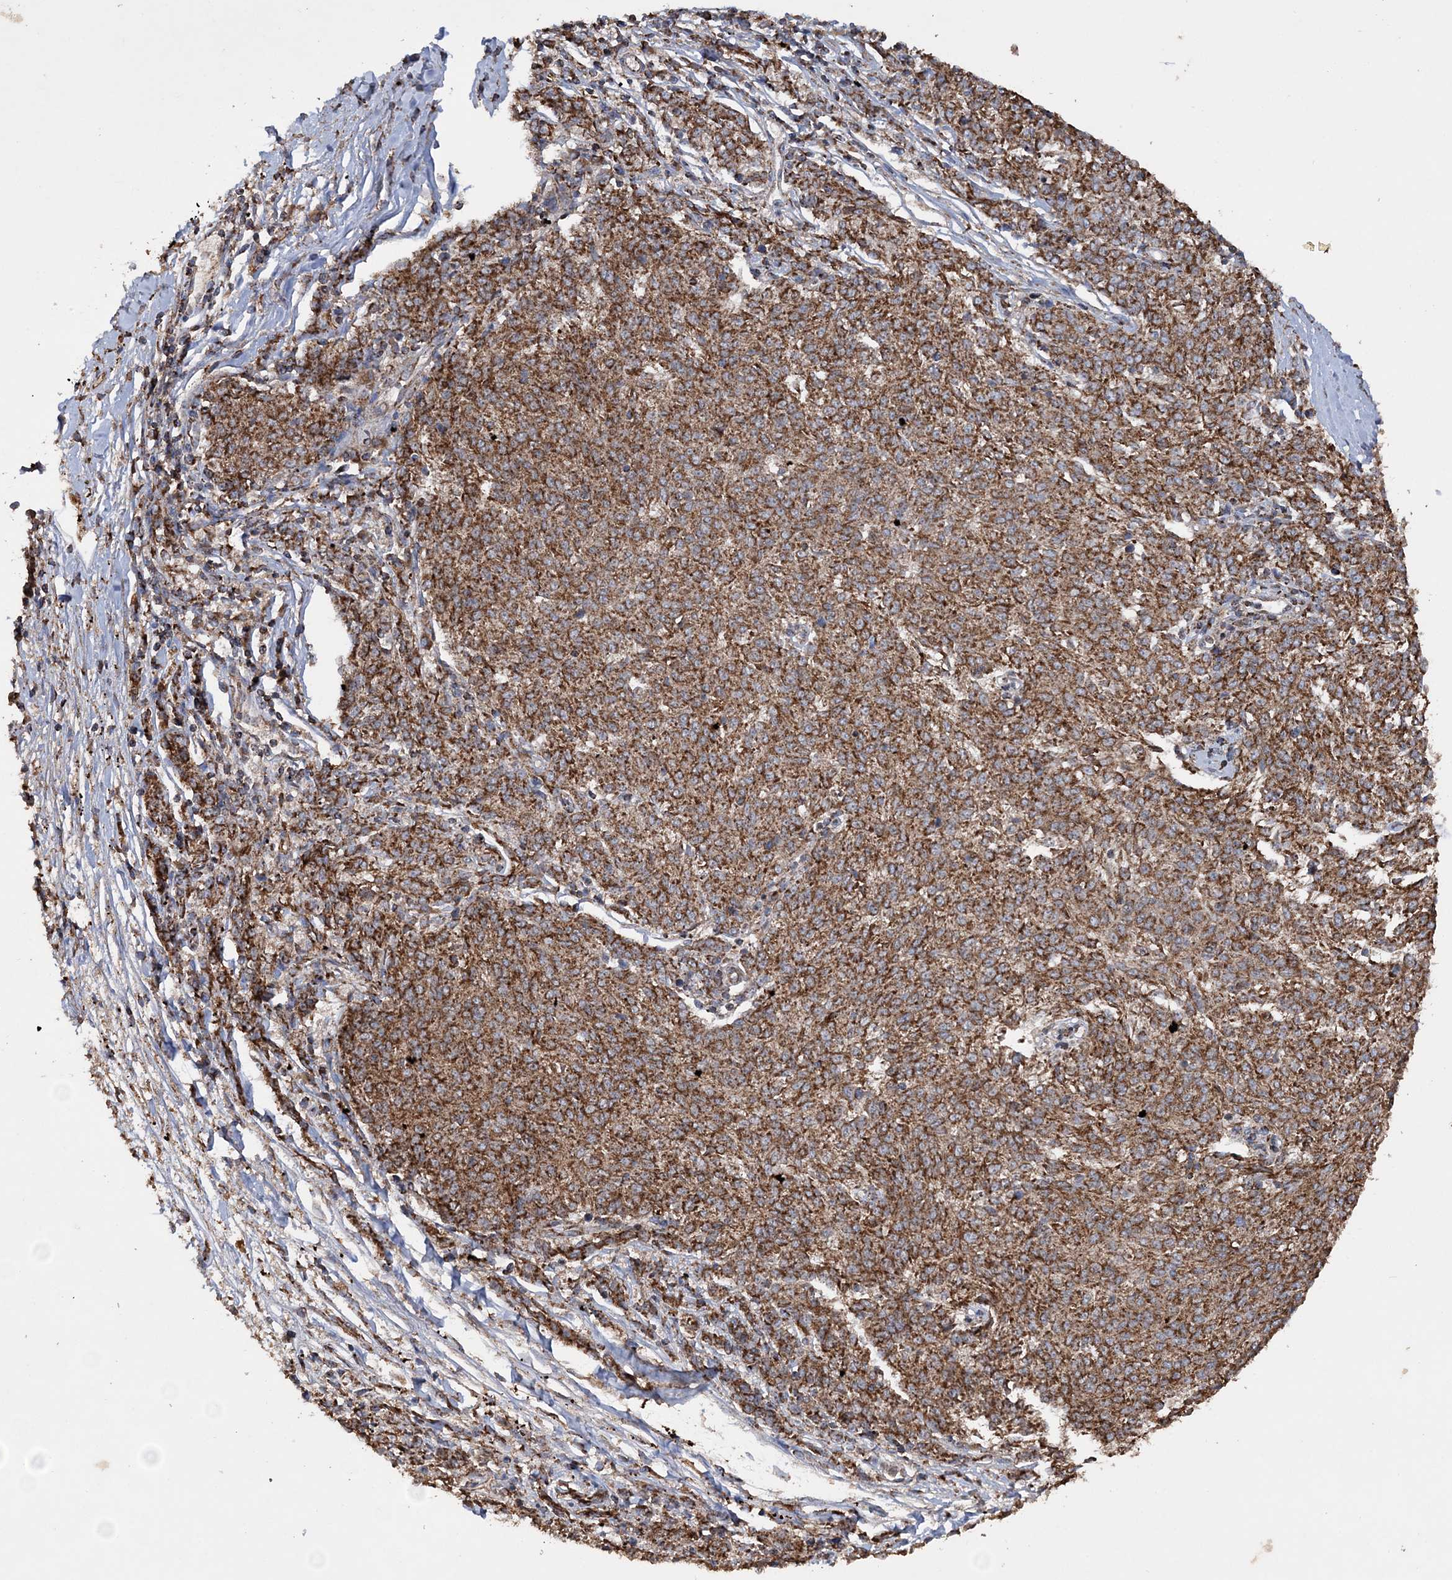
{"staining": {"intensity": "strong", "quantity": ">75%", "location": "cytoplasmic/membranous"}, "tissue": "melanoma", "cell_type": "Tumor cells", "image_type": "cancer", "snomed": [{"axis": "morphology", "description": "Malignant melanoma, NOS"}, {"axis": "topography", "description": "Skin"}], "caption": "Malignant melanoma stained with a brown dye reveals strong cytoplasmic/membranous positive positivity in approximately >75% of tumor cells.", "gene": "POC5", "patient": {"sex": "female", "age": 72}}